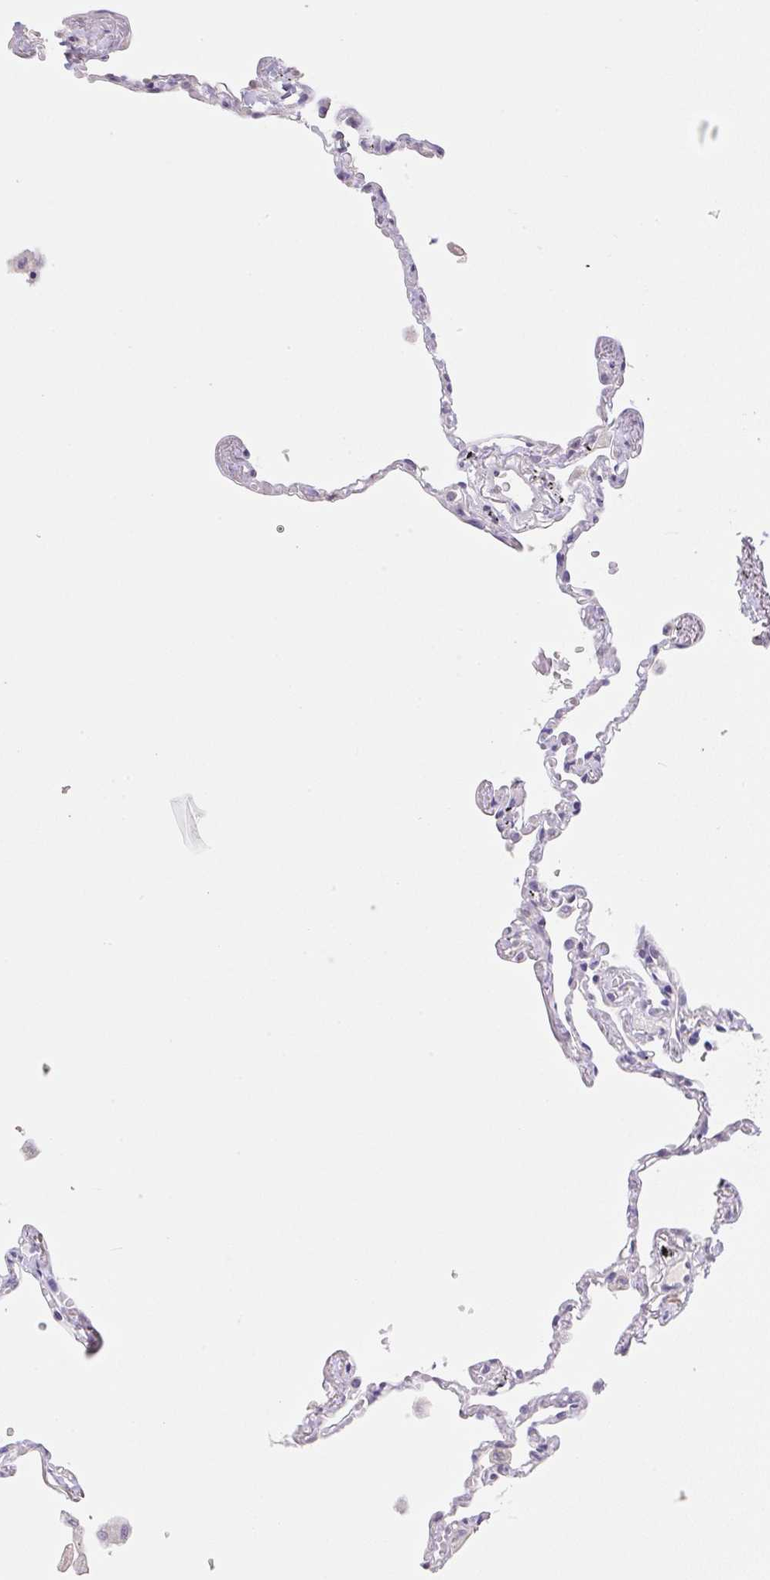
{"staining": {"intensity": "negative", "quantity": "none", "location": "none"}, "tissue": "lung", "cell_type": "Alveolar cells", "image_type": "normal", "snomed": [{"axis": "morphology", "description": "Normal tissue, NOS"}, {"axis": "topography", "description": "Lung"}], "caption": "Lung was stained to show a protein in brown. There is no significant positivity in alveolar cells. (Stains: DAB (3,3'-diaminobenzidine) IHC with hematoxylin counter stain, Microscopy: brightfield microscopy at high magnification).", "gene": "HCRTR2", "patient": {"sex": "female", "age": 67}}